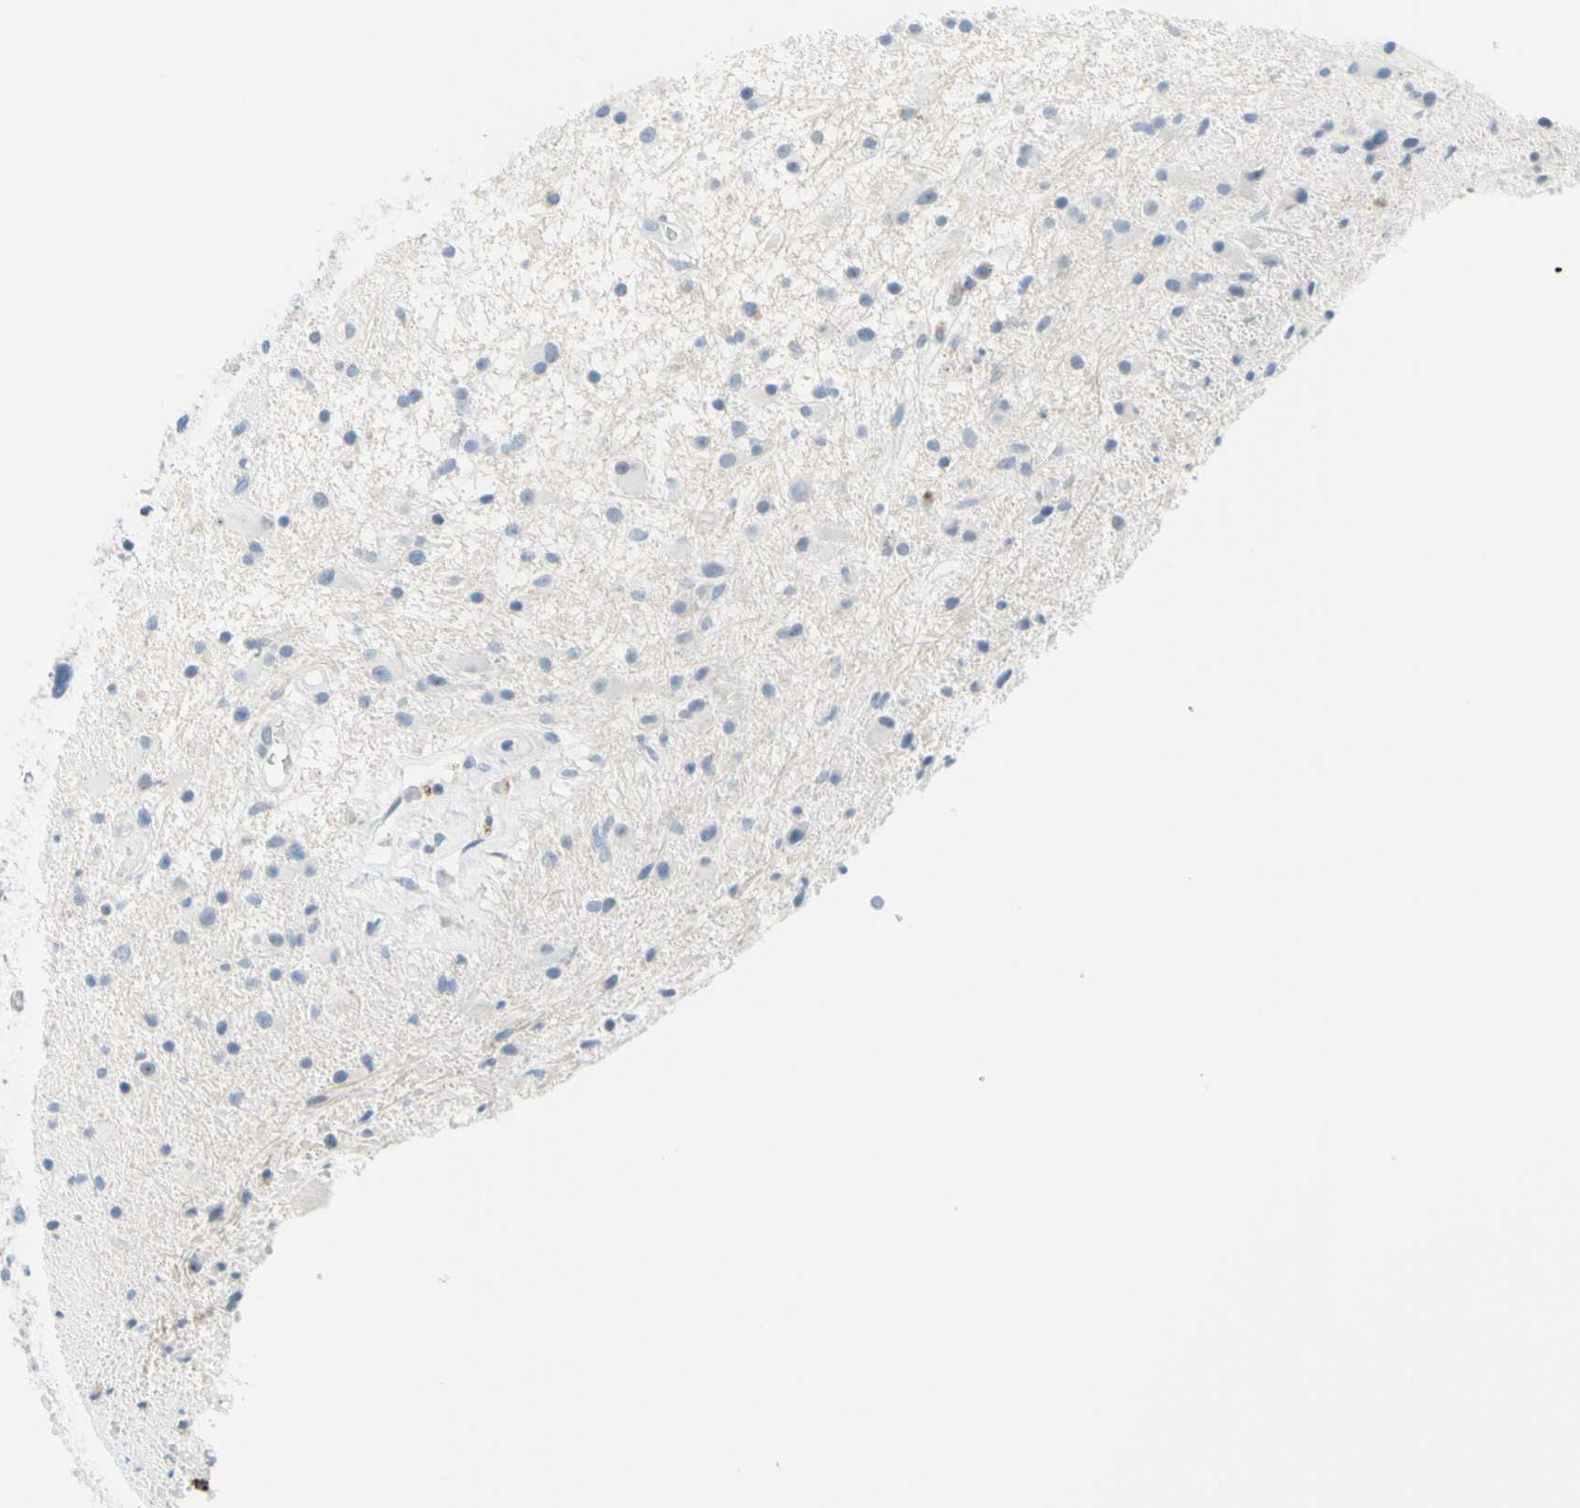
{"staining": {"intensity": "negative", "quantity": "none", "location": "none"}, "tissue": "glioma", "cell_type": "Tumor cells", "image_type": "cancer", "snomed": [{"axis": "morphology", "description": "Glioma, malignant, High grade"}, {"axis": "topography", "description": "Brain"}], "caption": "Immunohistochemical staining of human glioma displays no significant staining in tumor cells.", "gene": "CYSLTR1", "patient": {"sex": "male", "age": 33}}